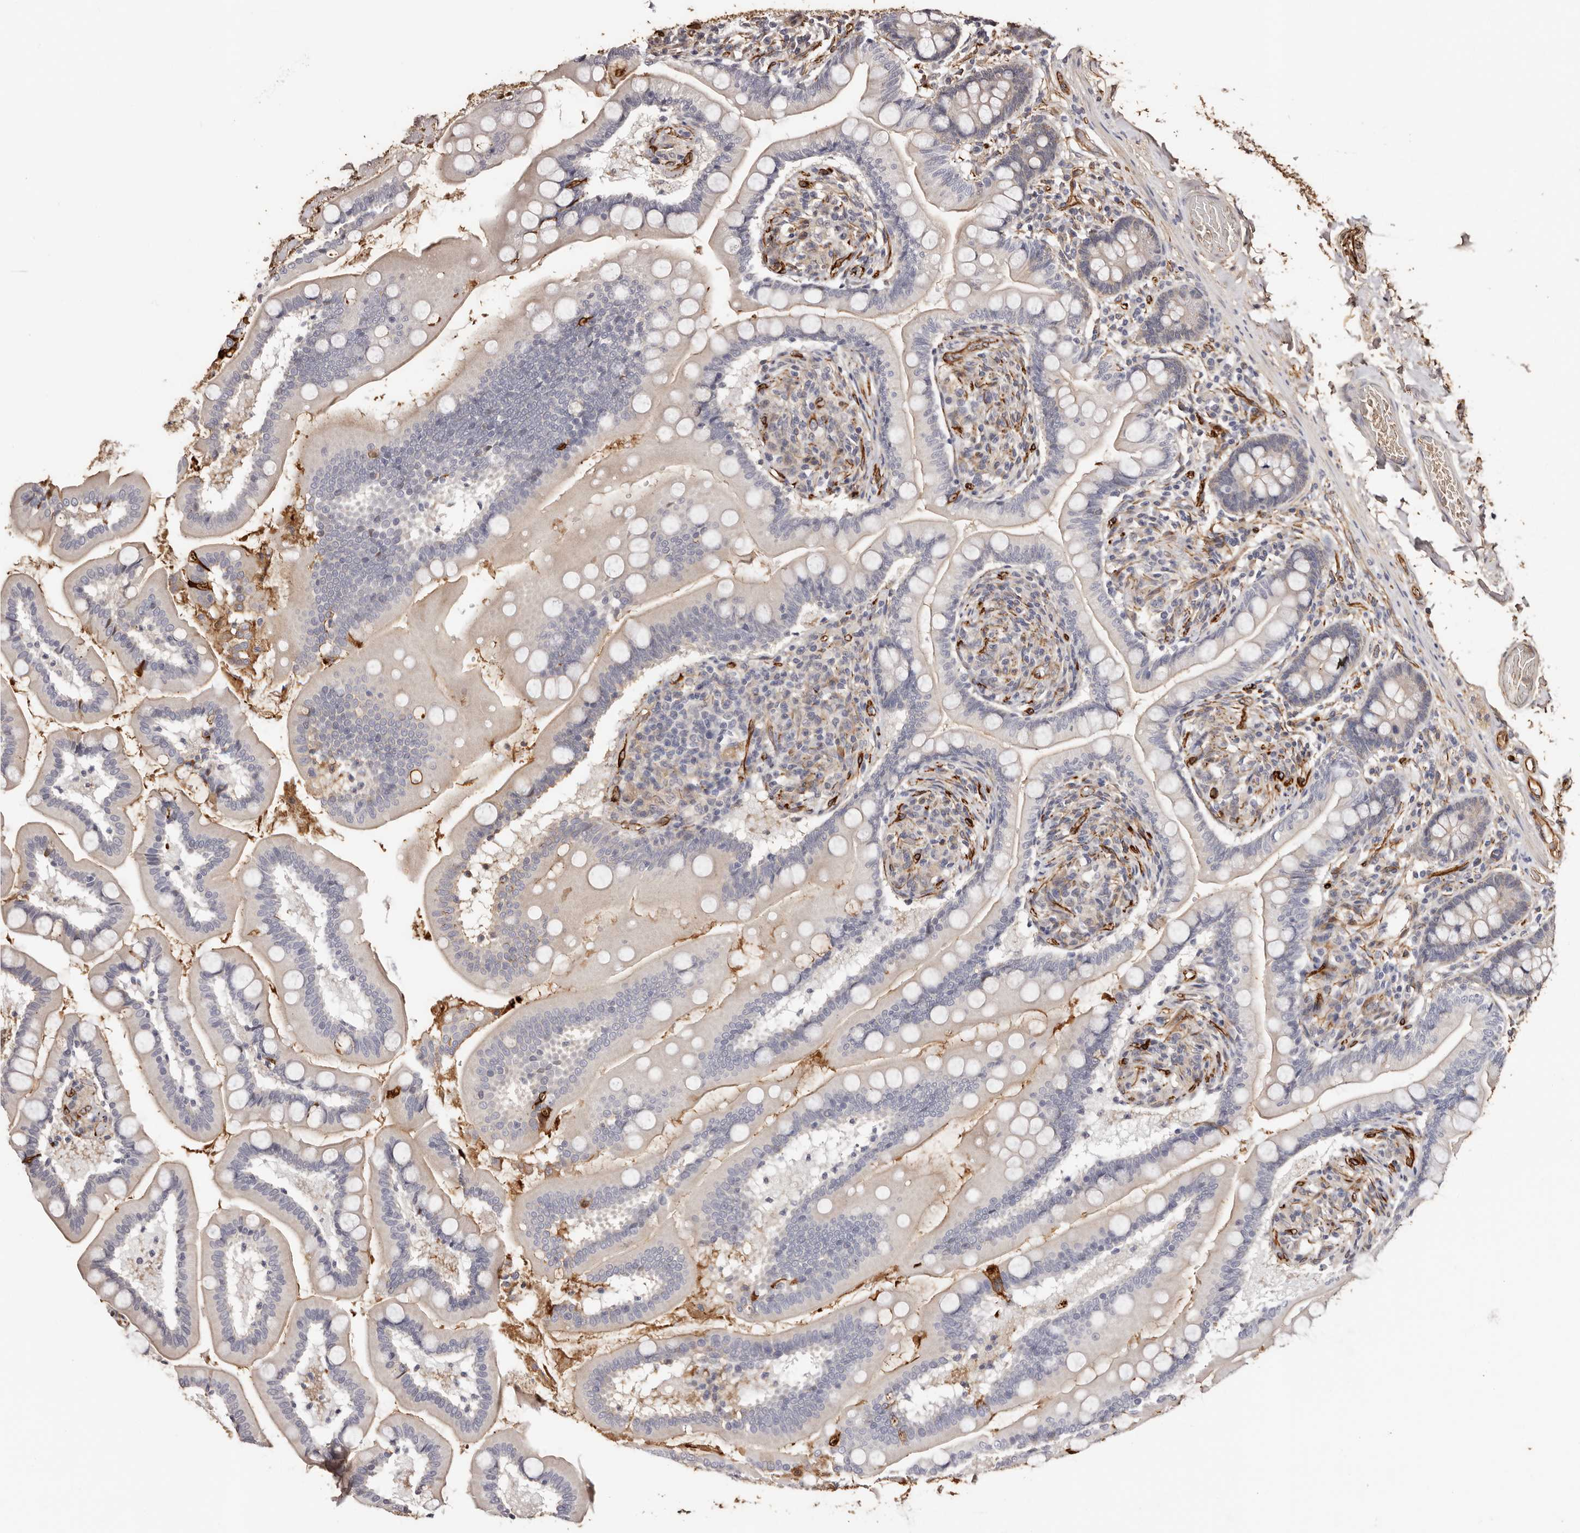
{"staining": {"intensity": "weak", "quantity": "<25%", "location": "cytoplasmic/membranous"}, "tissue": "small intestine", "cell_type": "Glandular cells", "image_type": "normal", "snomed": [{"axis": "morphology", "description": "Normal tissue, NOS"}, {"axis": "topography", "description": "Small intestine"}], "caption": "A histopathology image of small intestine stained for a protein reveals no brown staining in glandular cells. (DAB immunohistochemistry with hematoxylin counter stain).", "gene": "ZNF557", "patient": {"sex": "female", "age": 64}}